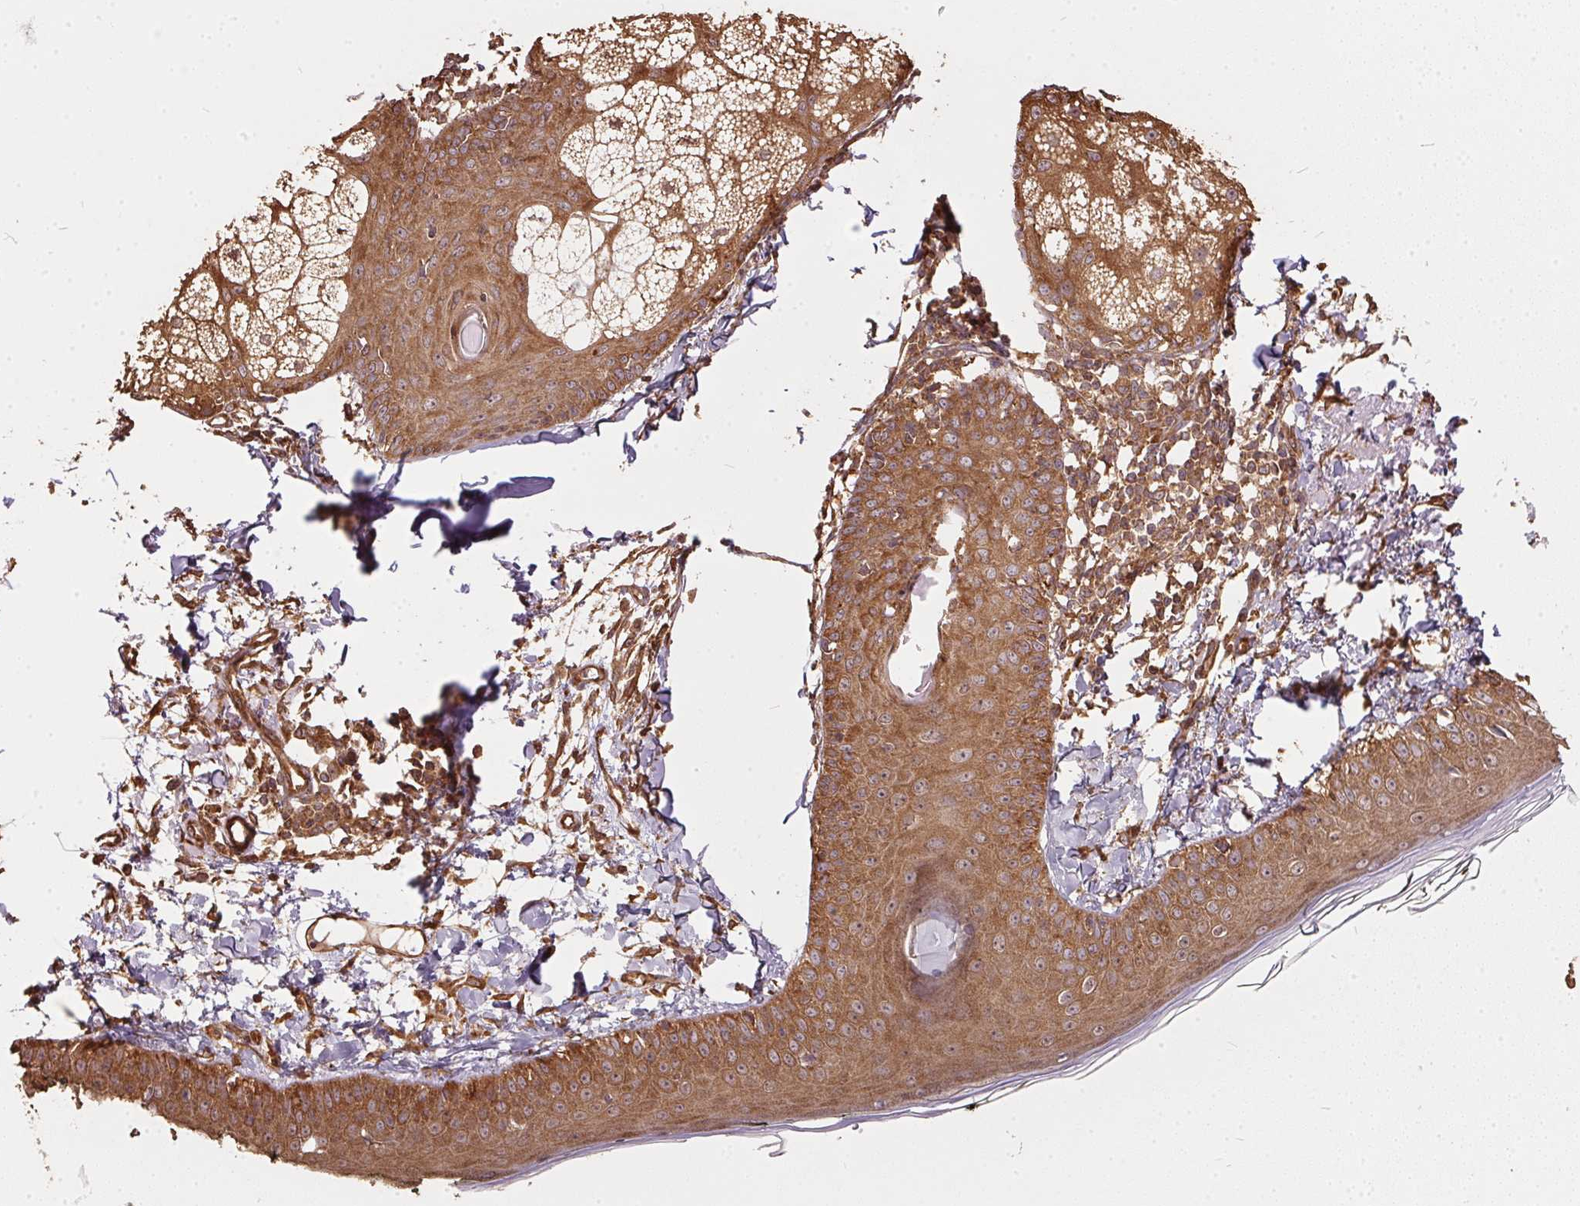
{"staining": {"intensity": "moderate", "quantity": ">75%", "location": "cytoplasmic/membranous"}, "tissue": "skin", "cell_type": "Fibroblasts", "image_type": "normal", "snomed": [{"axis": "morphology", "description": "Normal tissue, NOS"}, {"axis": "topography", "description": "Skin"}], "caption": "The histopathology image displays a brown stain indicating the presence of a protein in the cytoplasmic/membranous of fibroblasts in skin. The protein is stained brown, and the nuclei are stained in blue (DAB (3,3'-diaminobenzidine) IHC with brightfield microscopy, high magnification).", "gene": "EIF2S1", "patient": {"sex": "male", "age": 76}}